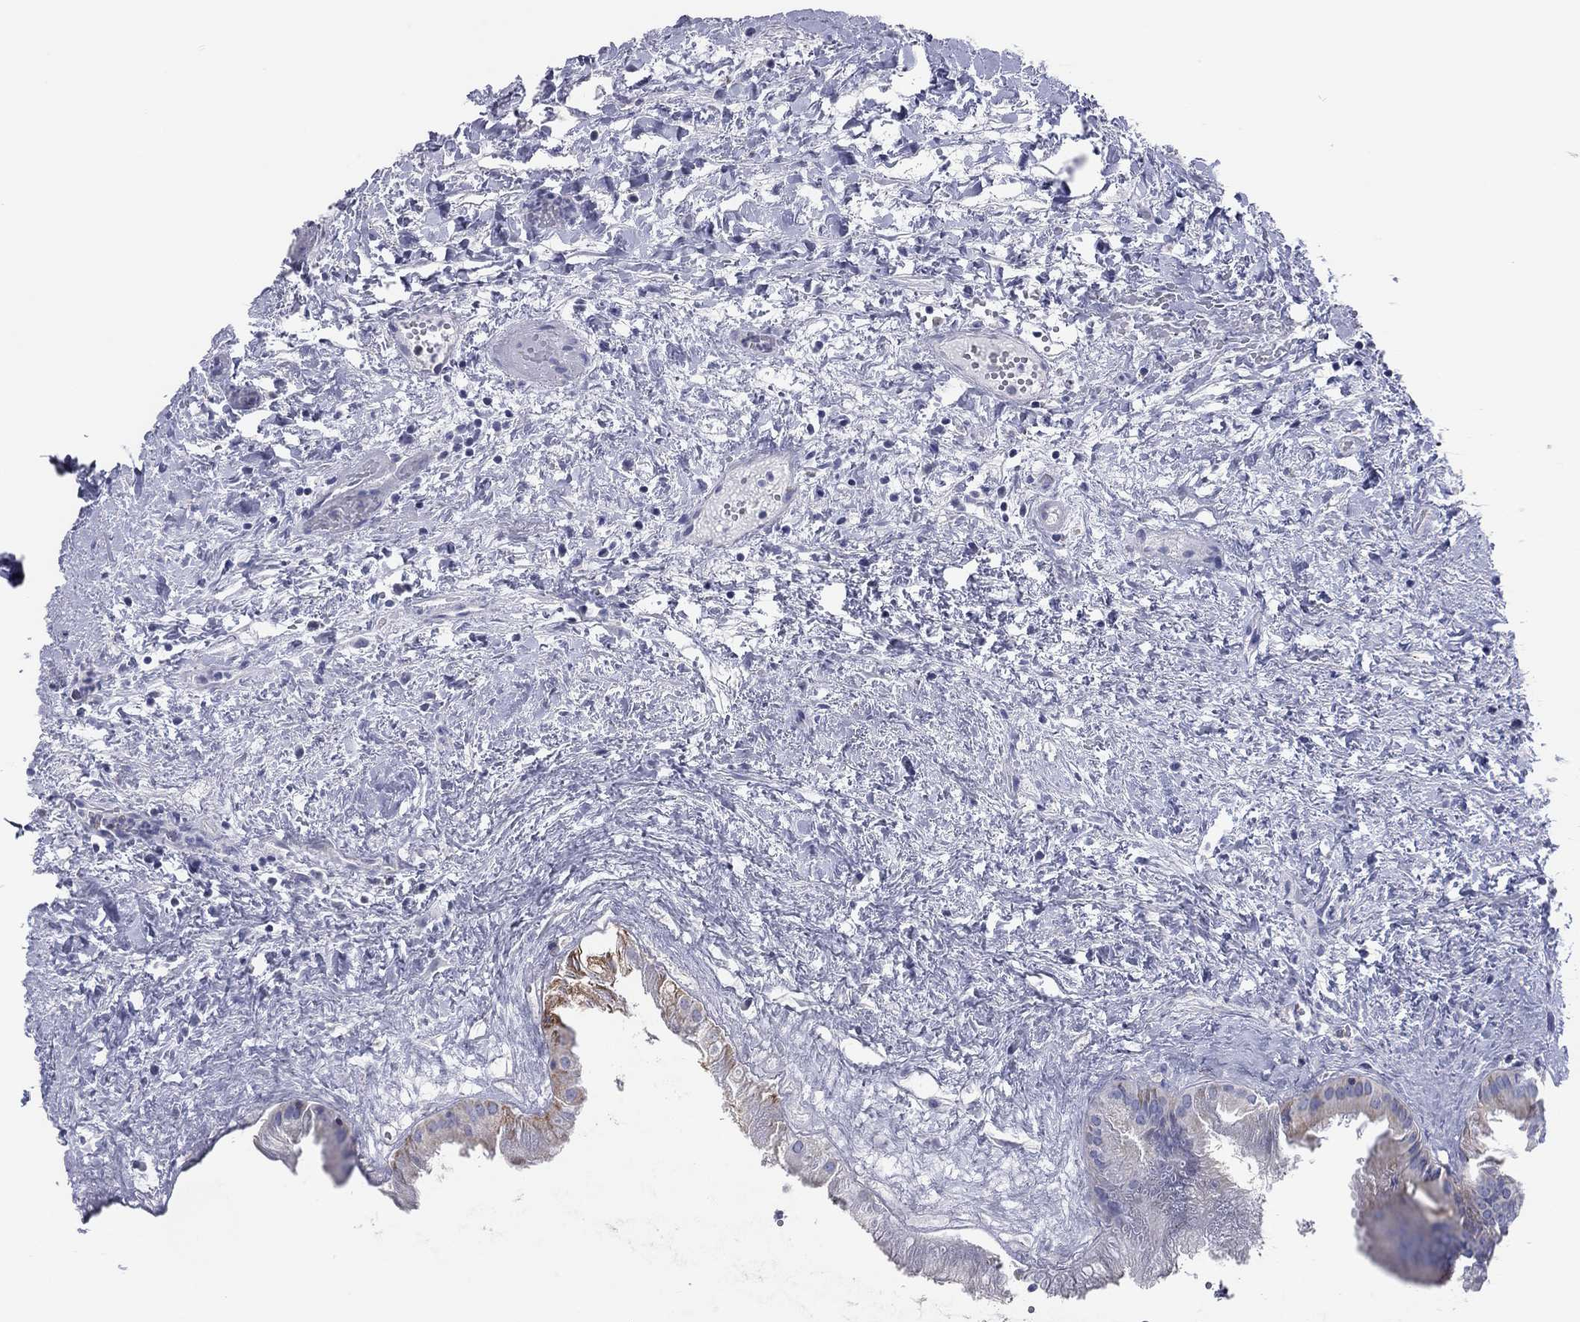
{"staining": {"intensity": "moderate", "quantity": "<25%", "location": "cytoplasmic/membranous"}, "tissue": "gallbladder", "cell_type": "Glandular cells", "image_type": "normal", "snomed": [{"axis": "morphology", "description": "Normal tissue, NOS"}, {"axis": "topography", "description": "Gallbladder"}], "caption": "IHC histopathology image of unremarkable gallbladder: human gallbladder stained using immunohistochemistry shows low levels of moderate protein expression localized specifically in the cytoplasmic/membranous of glandular cells, appearing as a cytoplasmic/membranous brown color.", "gene": "VSIG10", "patient": {"sex": "male", "age": 70}}